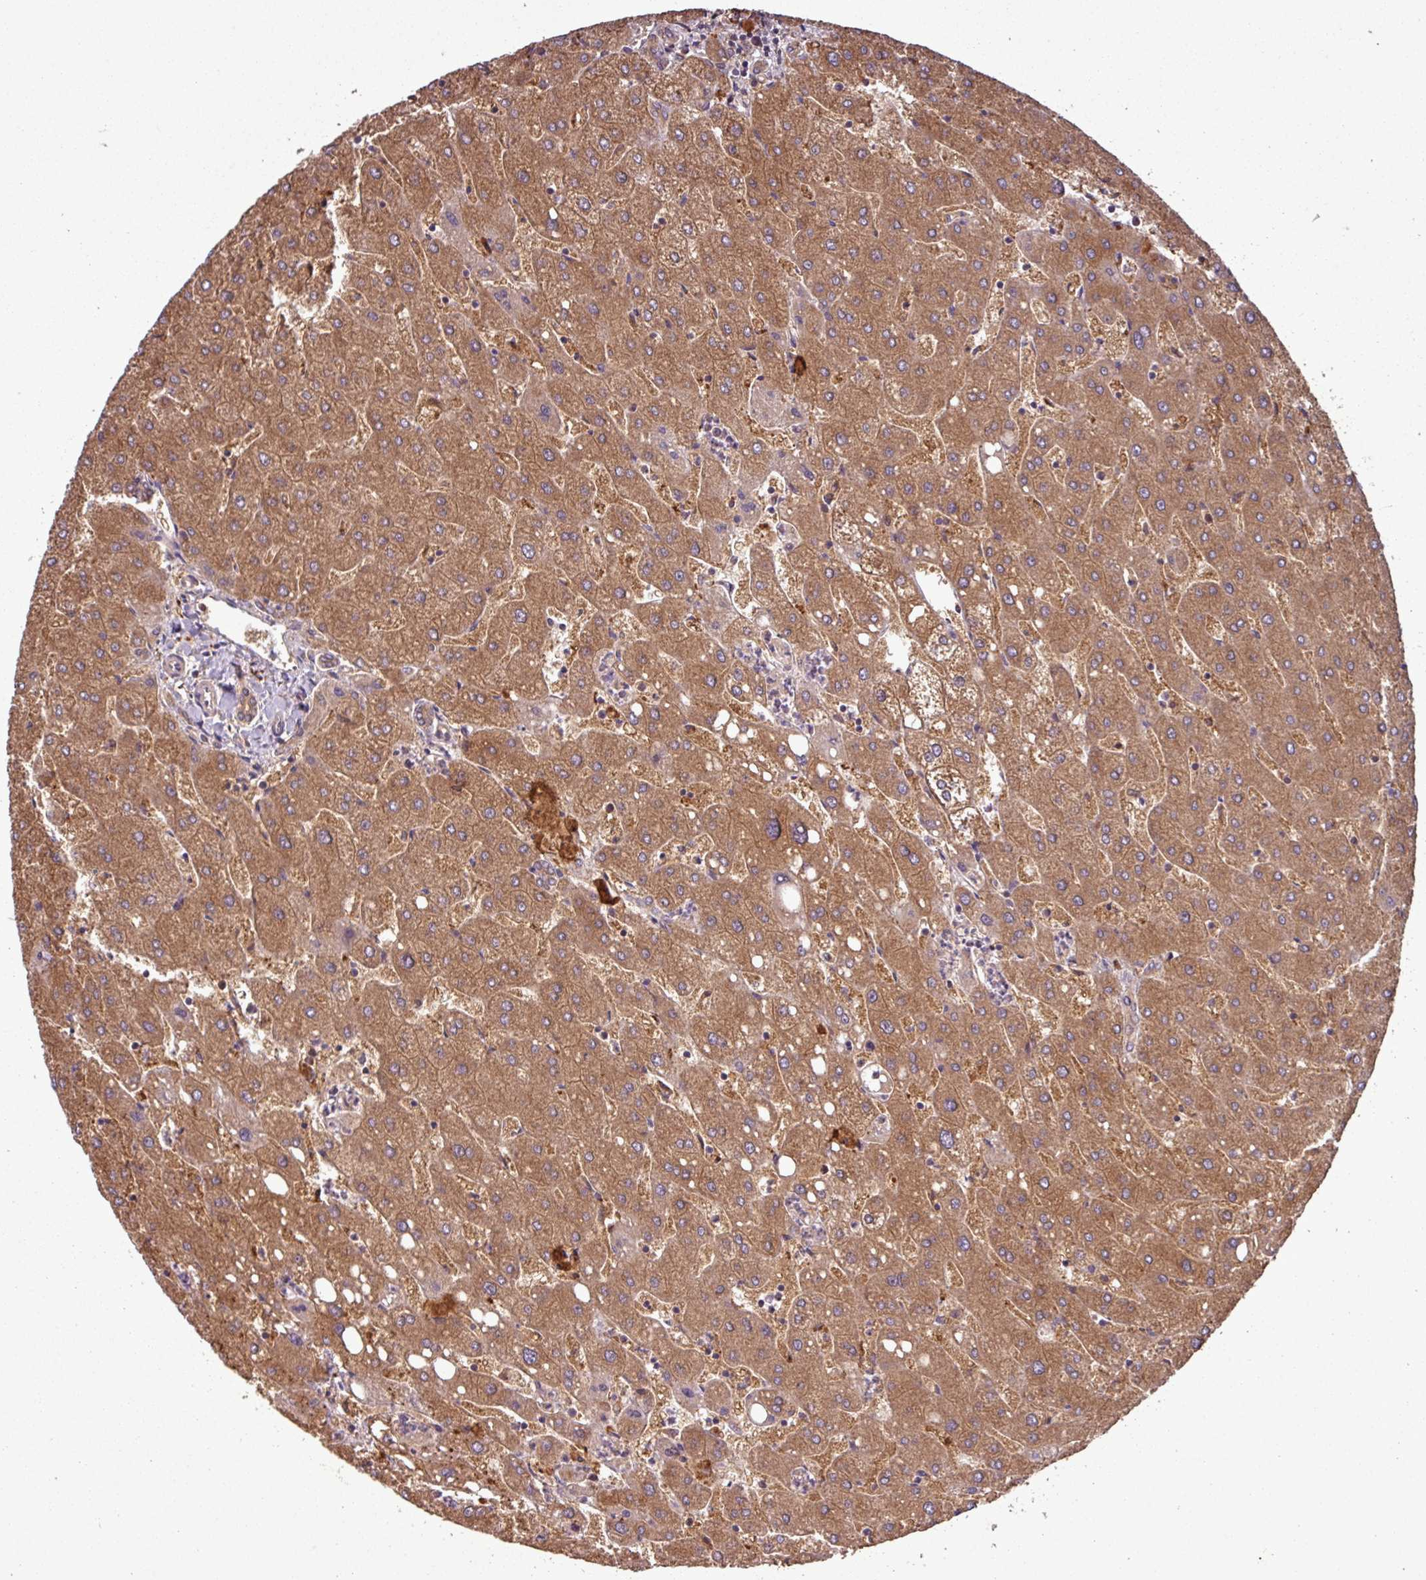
{"staining": {"intensity": "moderate", "quantity": ">75%", "location": "cytoplasmic/membranous"}, "tissue": "liver", "cell_type": "Cholangiocytes", "image_type": "normal", "snomed": [{"axis": "morphology", "description": "Normal tissue, NOS"}, {"axis": "topography", "description": "Liver"}], "caption": "A brown stain shows moderate cytoplasmic/membranous expression of a protein in cholangiocytes of benign liver. (brown staining indicates protein expression, while blue staining denotes nuclei).", "gene": "SIRPB2", "patient": {"sex": "male", "age": 67}}